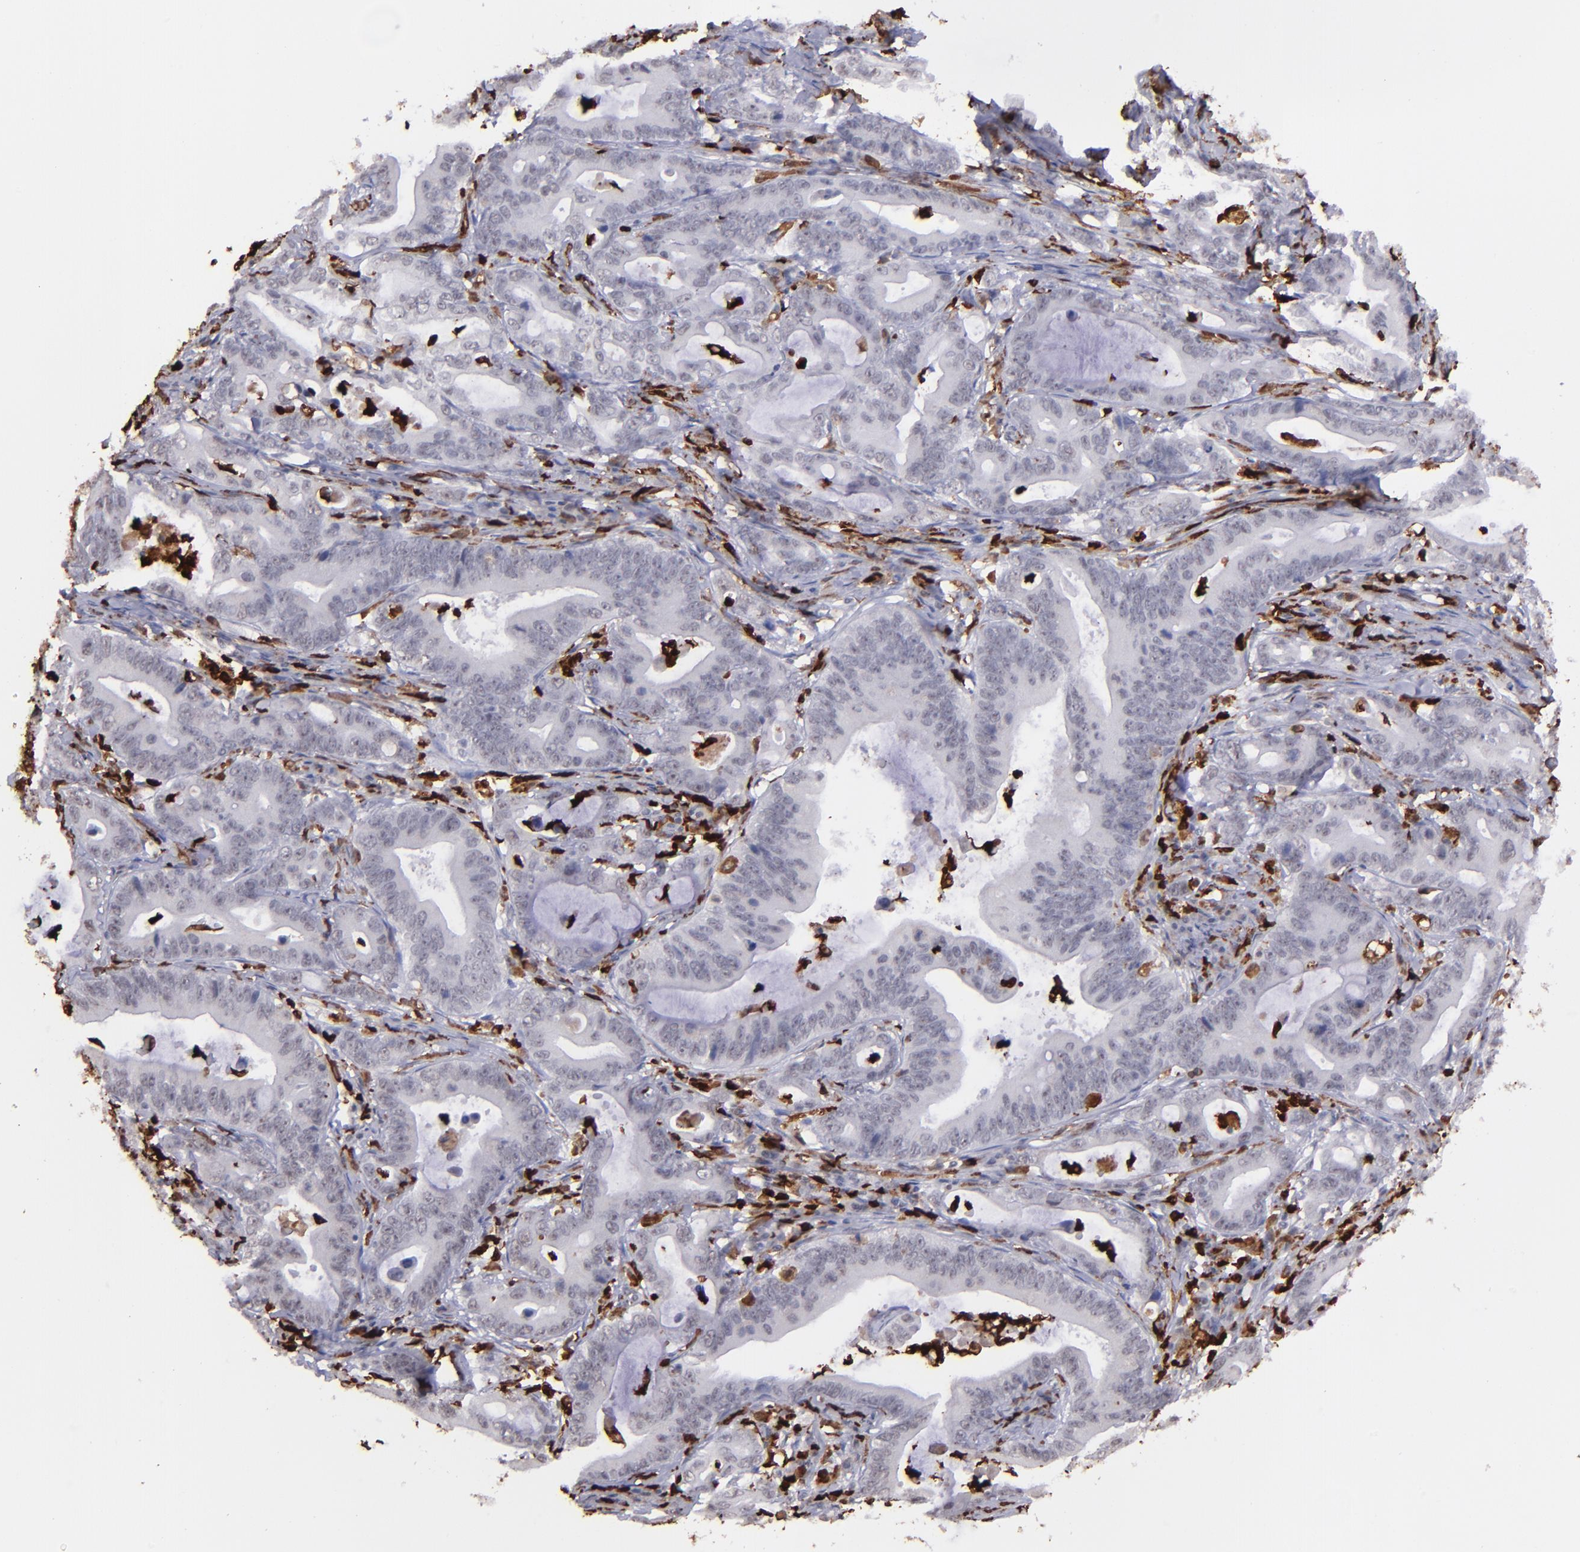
{"staining": {"intensity": "negative", "quantity": "none", "location": "none"}, "tissue": "stomach cancer", "cell_type": "Tumor cells", "image_type": "cancer", "snomed": [{"axis": "morphology", "description": "Adenocarcinoma, NOS"}, {"axis": "topography", "description": "Stomach, upper"}], "caption": "Immunohistochemistry (IHC) photomicrograph of stomach cancer stained for a protein (brown), which displays no staining in tumor cells.", "gene": "NCF2", "patient": {"sex": "male", "age": 63}}